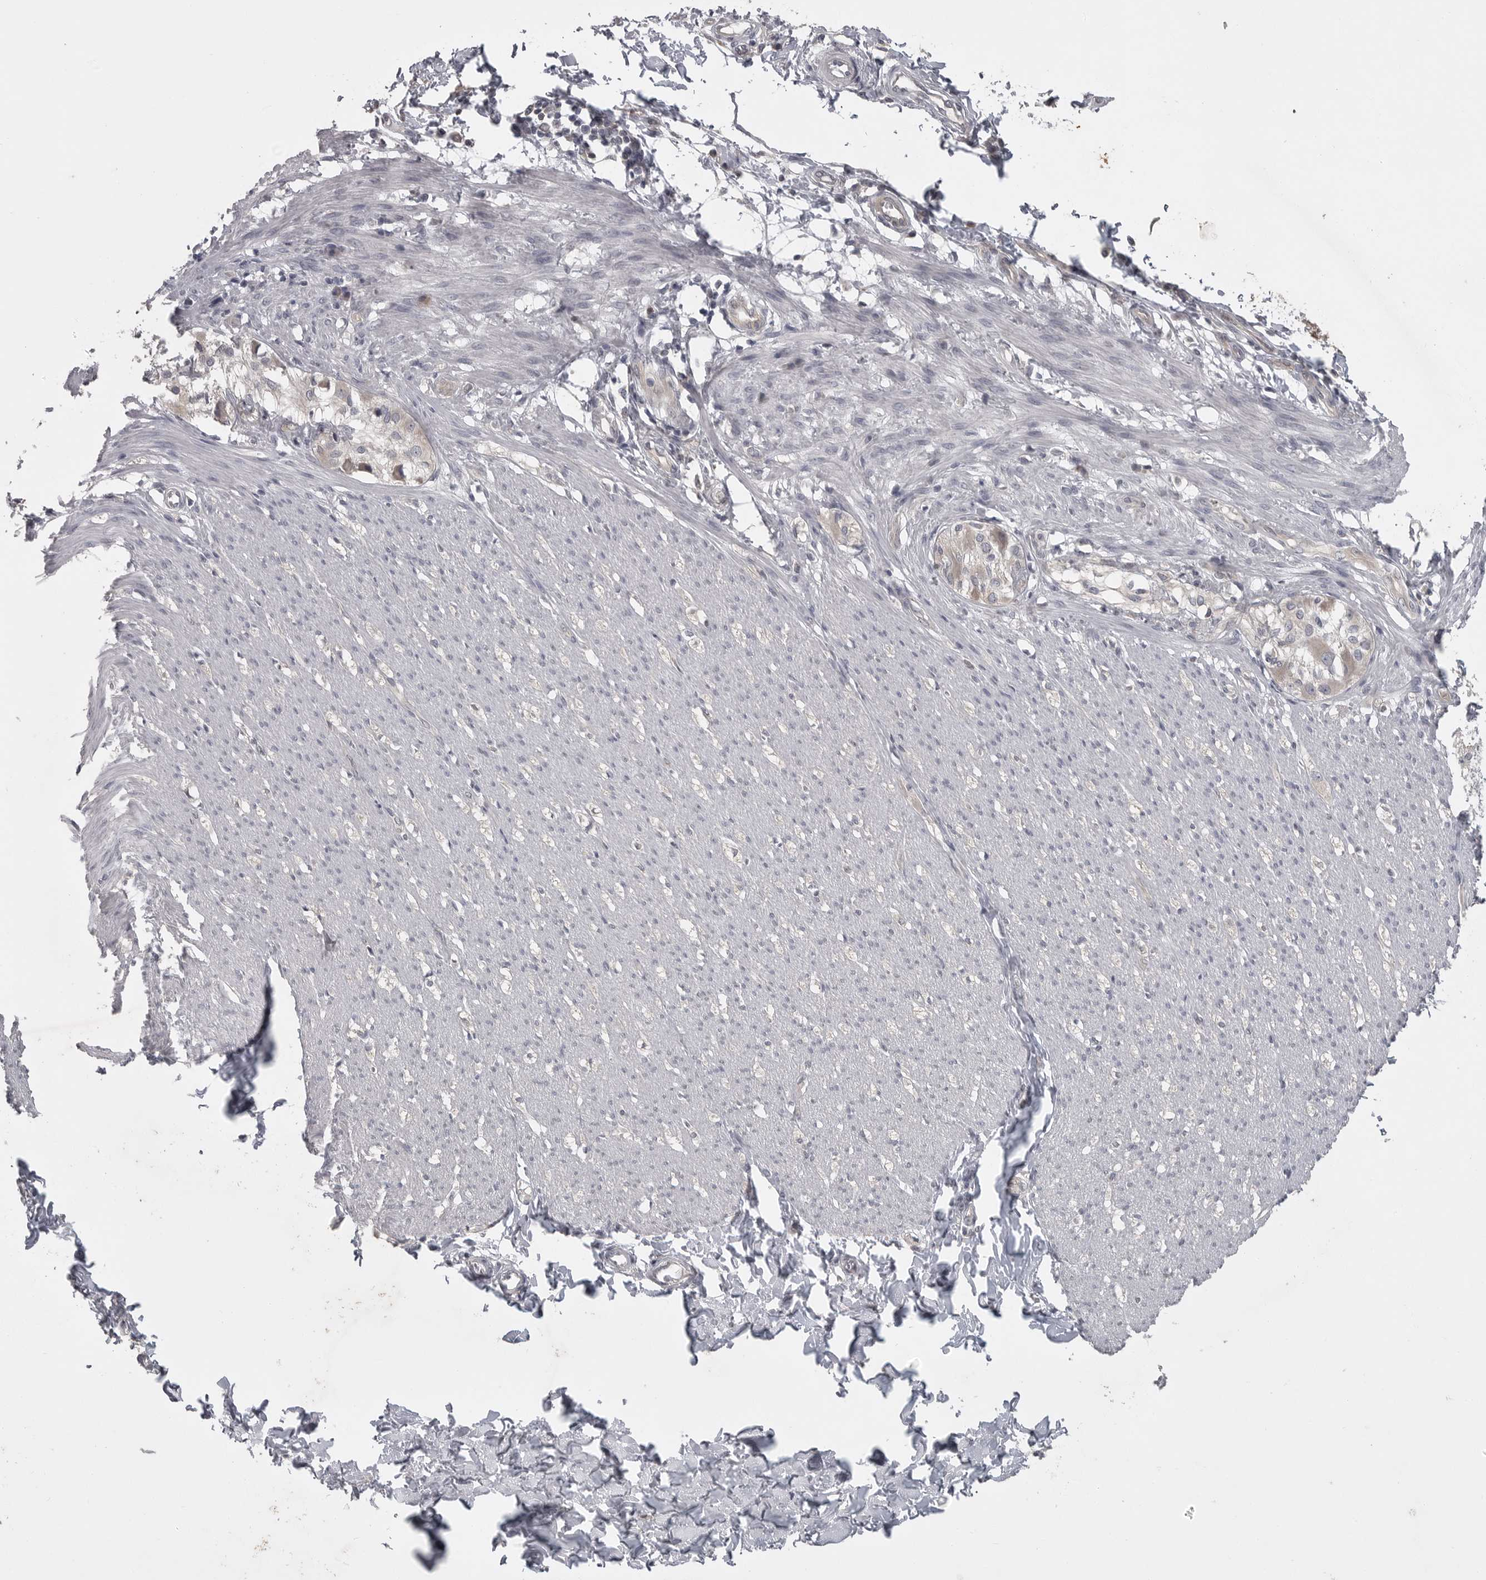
{"staining": {"intensity": "weak", "quantity": "<25%", "location": "cytoplasmic/membranous"}, "tissue": "smooth muscle", "cell_type": "Smooth muscle cells", "image_type": "normal", "snomed": [{"axis": "morphology", "description": "Normal tissue, NOS"}, {"axis": "morphology", "description": "Adenocarcinoma, NOS"}, {"axis": "topography", "description": "Smooth muscle"}, {"axis": "topography", "description": "Colon"}], "caption": "Smooth muscle stained for a protein using immunohistochemistry (IHC) demonstrates no expression smooth muscle cells.", "gene": "PHF13", "patient": {"sex": "male", "age": 14}}